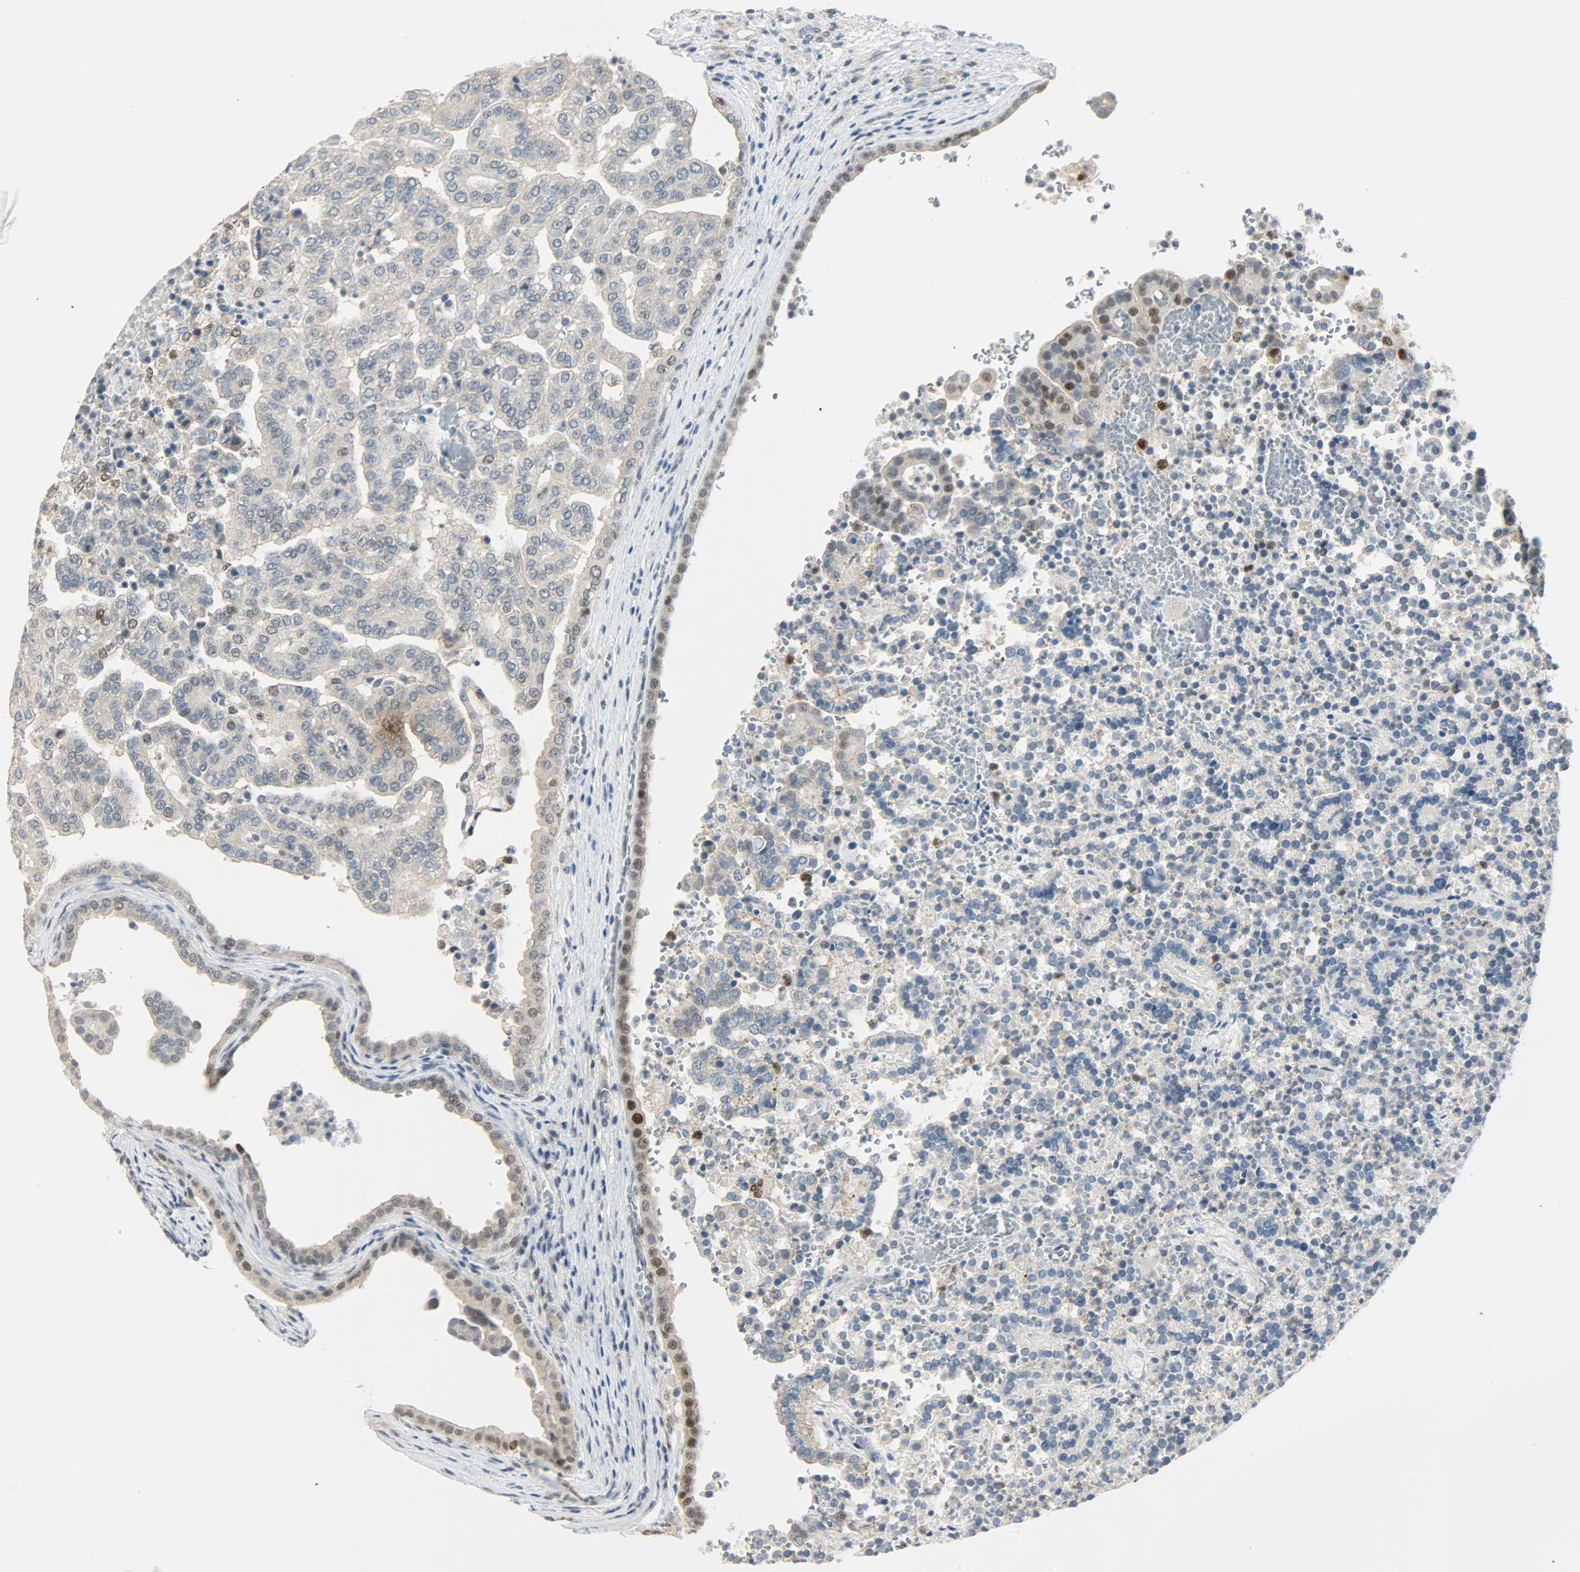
{"staining": {"intensity": "weak", "quantity": "<25%", "location": "nuclear"}, "tissue": "renal cancer", "cell_type": "Tumor cells", "image_type": "cancer", "snomed": [{"axis": "morphology", "description": "Adenocarcinoma, NOS"}, {"axis": "topography", "description": "Kidney"}], "caption": "There is no significant positivity in tumor cells of renal cancer (adenocarcinoma). The staining is performed using DAB brown chromogen with nuclei counter-stained in using hematoxylin.", "gene": "PPARG", "patient": {"sex": "male", "age": 61}}